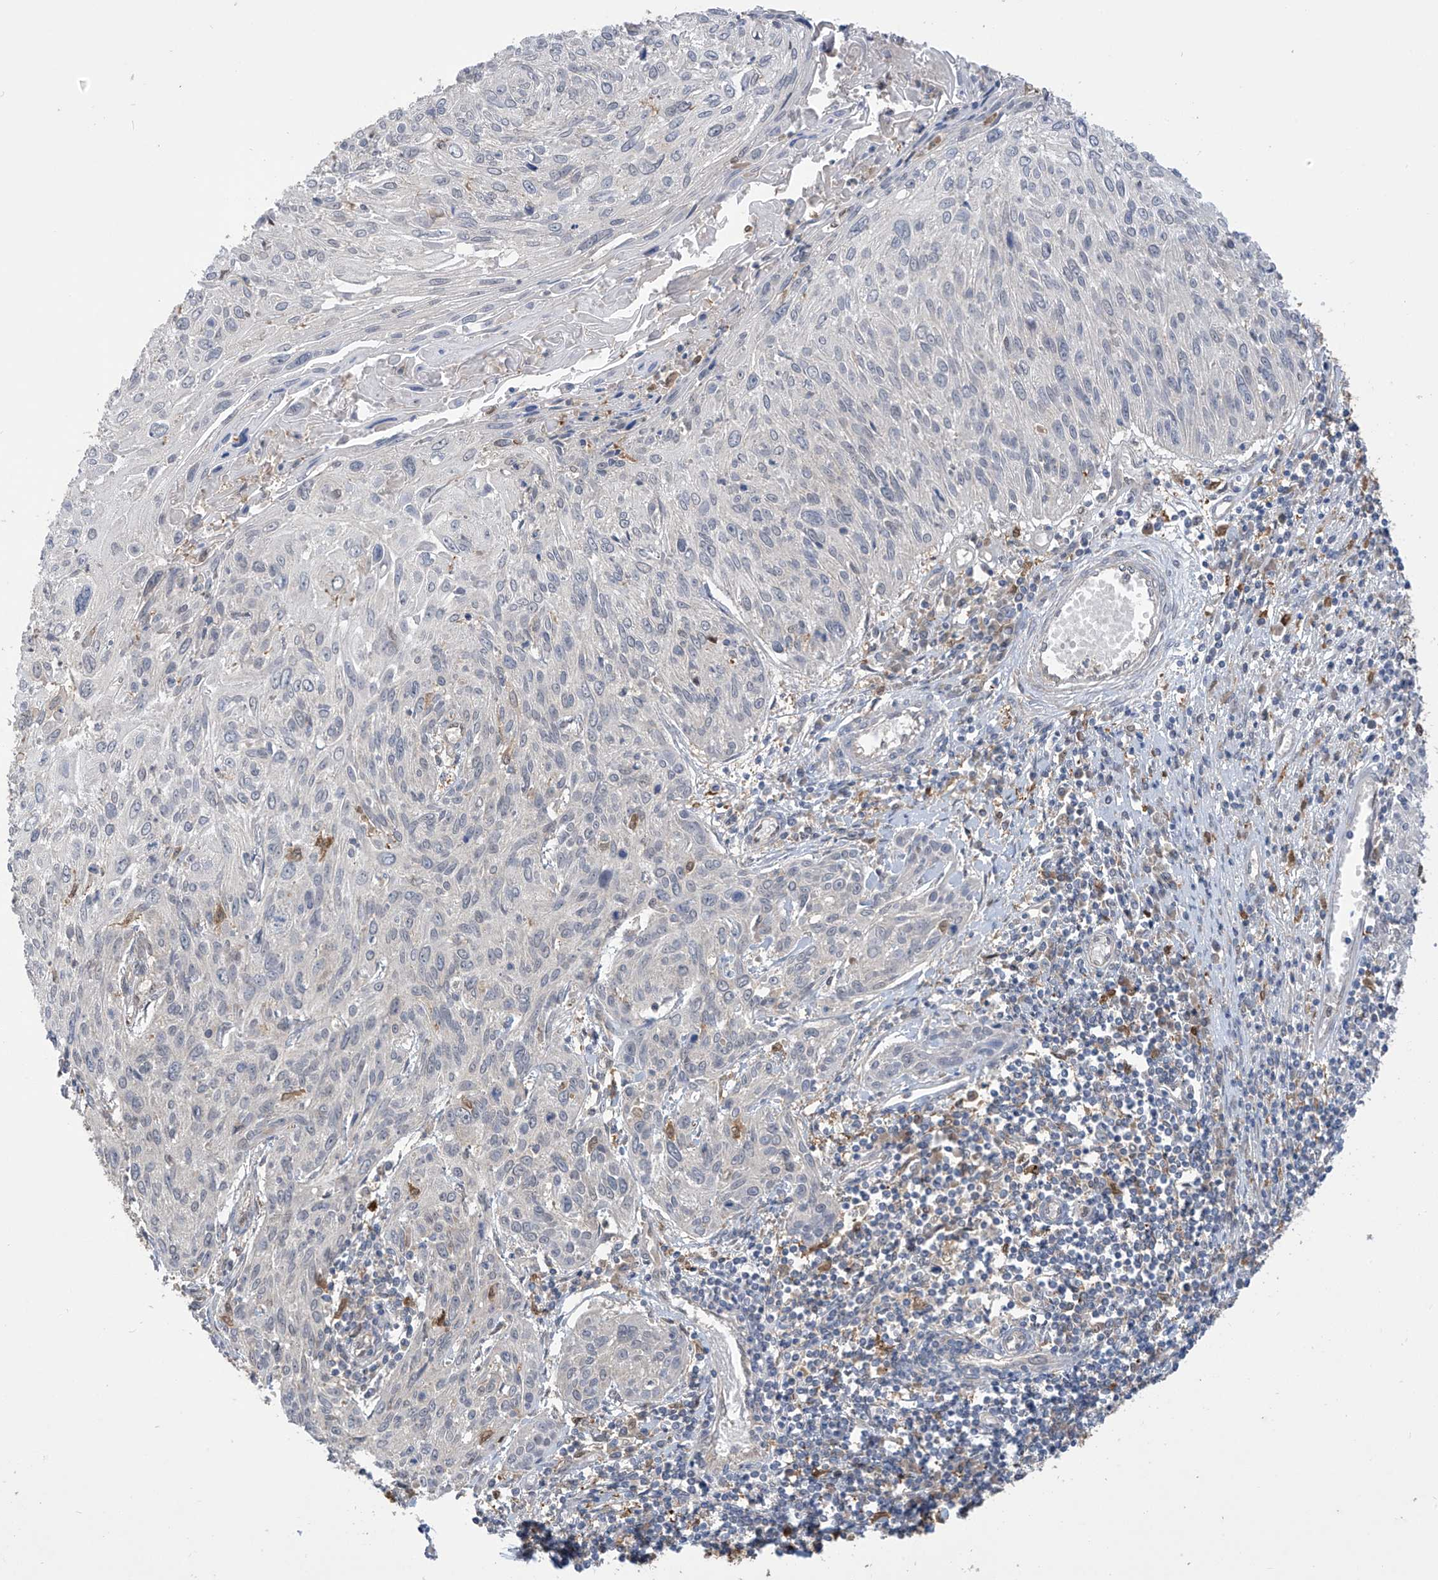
{"staining": {"intensity": "negative", "quantity": "none", "location": "none"}, "tissue": "cervical cancer", "cell_type": "Tumor cells", "image_type": "cancer", "snomed": [{"axis": "morphology", "description": "Squamous cell carcinoma, NOS"}, {"axis": "topography", "description": "Cervix"}], "caption": "IHC micrograph of cervical cancer stained for a protein (brown), which displays no expression in tumor cells.", "gene": "IDH1", "patient": {"sex": "female", "age": 51}}